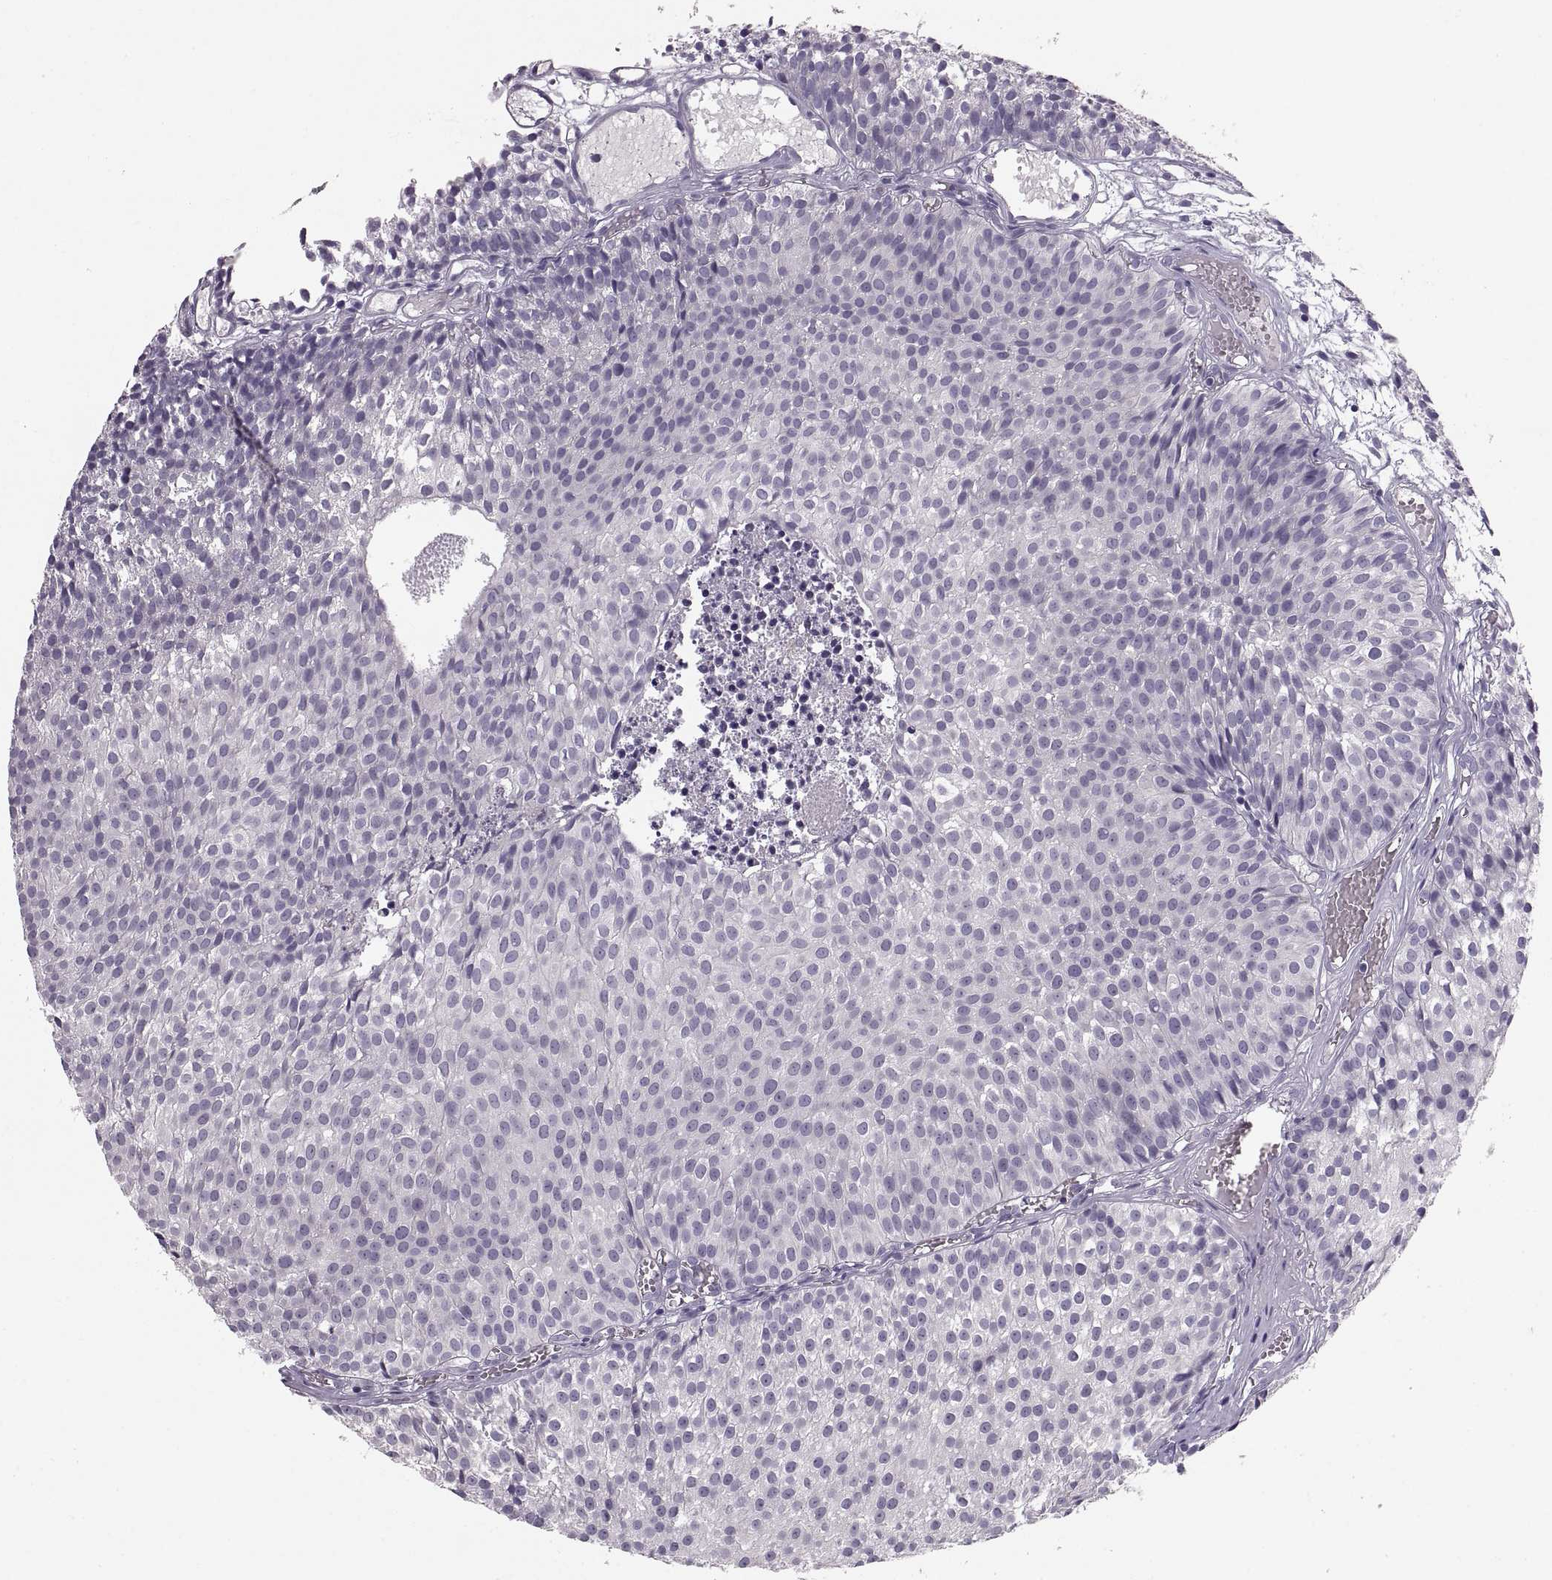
{"staining": {"intensity": "negative", "quantity": "none", "location": "none"}, "tissue": "urothelial cancer", "cell_type": "Tumor cells", "image_type": "cancer", "snomed": [{"axis": "morphology", "description": "Urothelial carcinoma, Low grade"}, {"axis": "topography", "description": "Urinary bladder"}], "caption": "Human urothelial cancer stained for a protein using IHC reveals no staining in tumor cells.", "gene": "ADH6", "patient": {"sex": "male", "age": 63}}